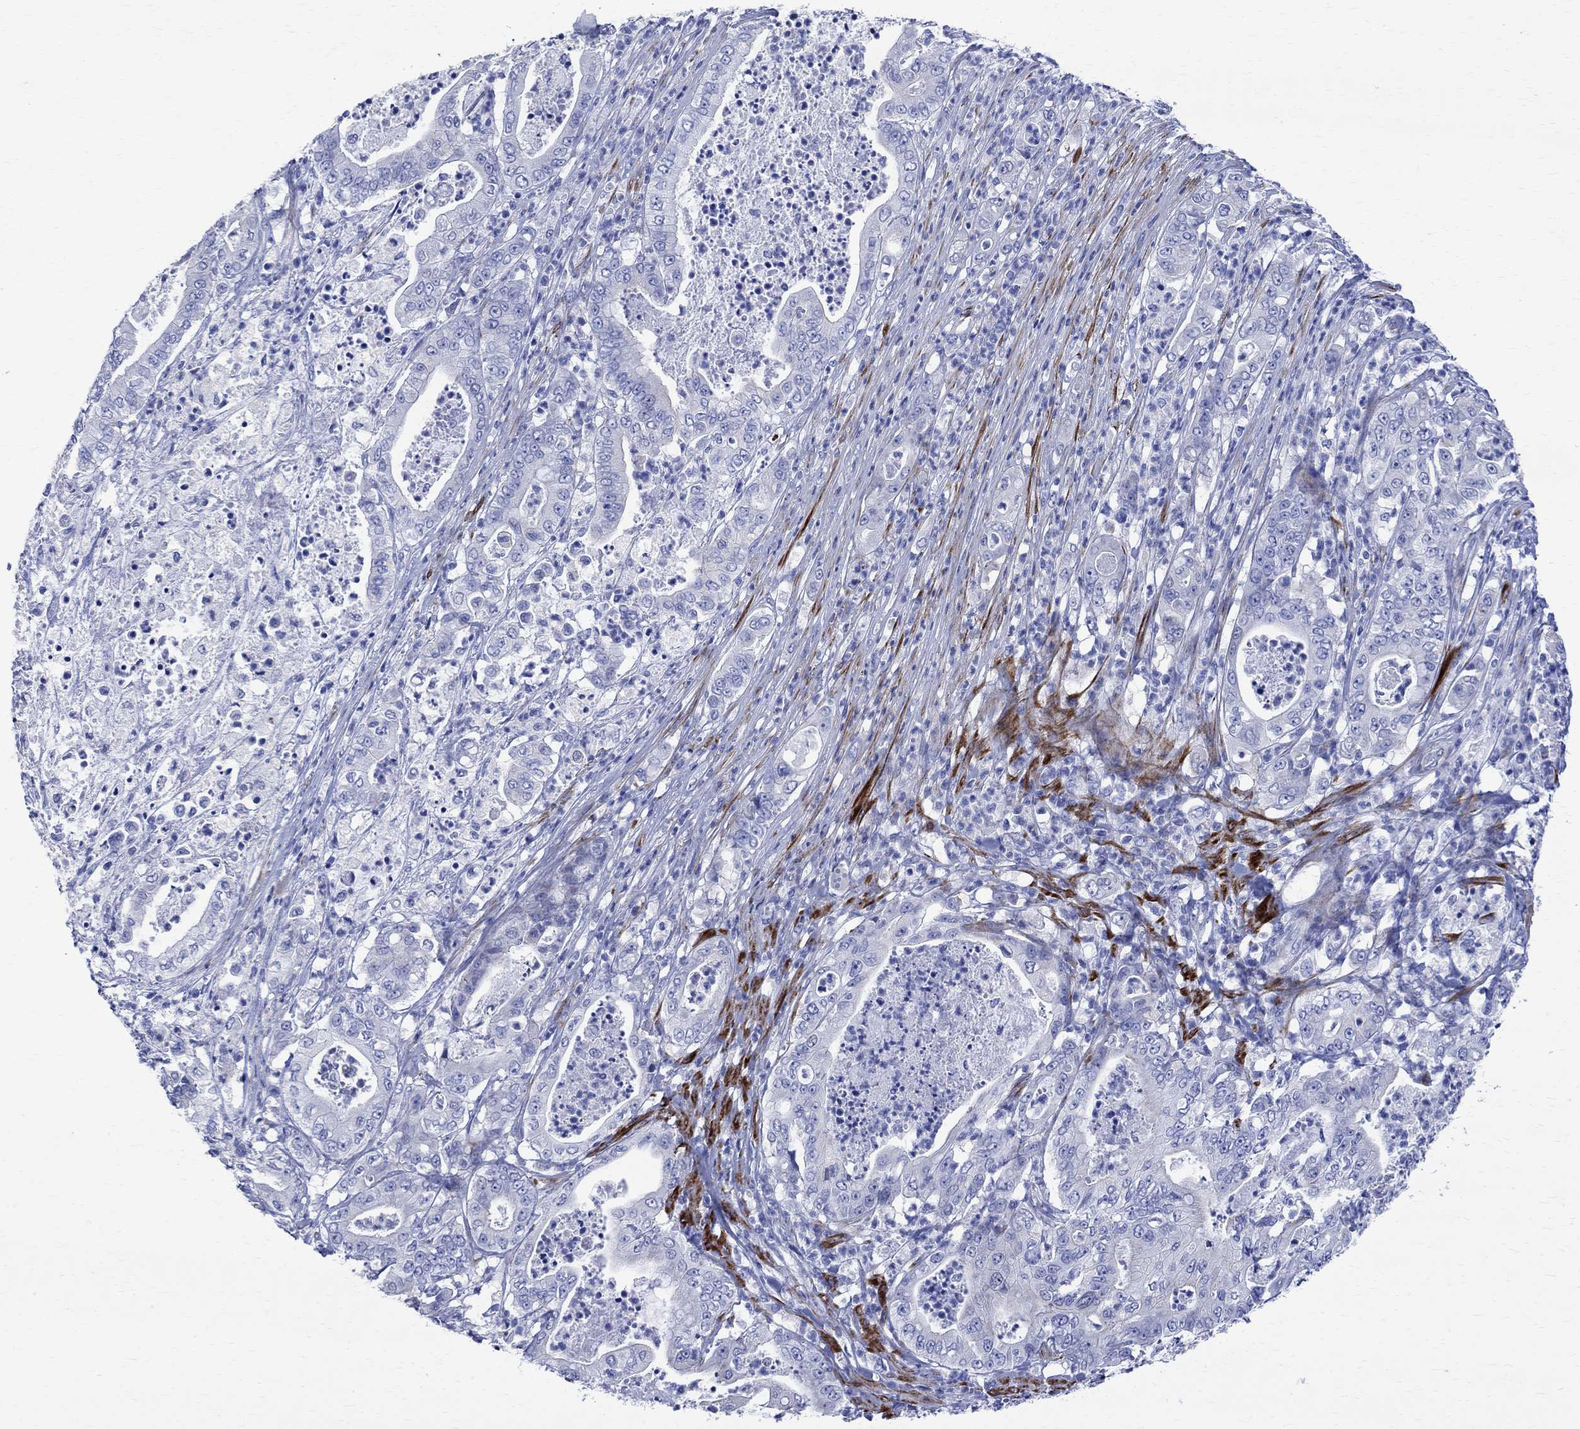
{"staining": {"intensity": "negative", "quantity": "none", "location": "none"}, "tissue": "pancreatic cancer", "cell_type": "Tumor cells", "image_type": "cancer", "snomed": [{"axis": "morphology", "description": "Adenocarcinoma, NOS"}, {"axis": "topography", "description": "Pancreas"}], "caption": "Tumor cells show no significant protein staining in pancreatic cancer.", "gene": "PARVB", "patient": {"sex": "male", "age": 71}}